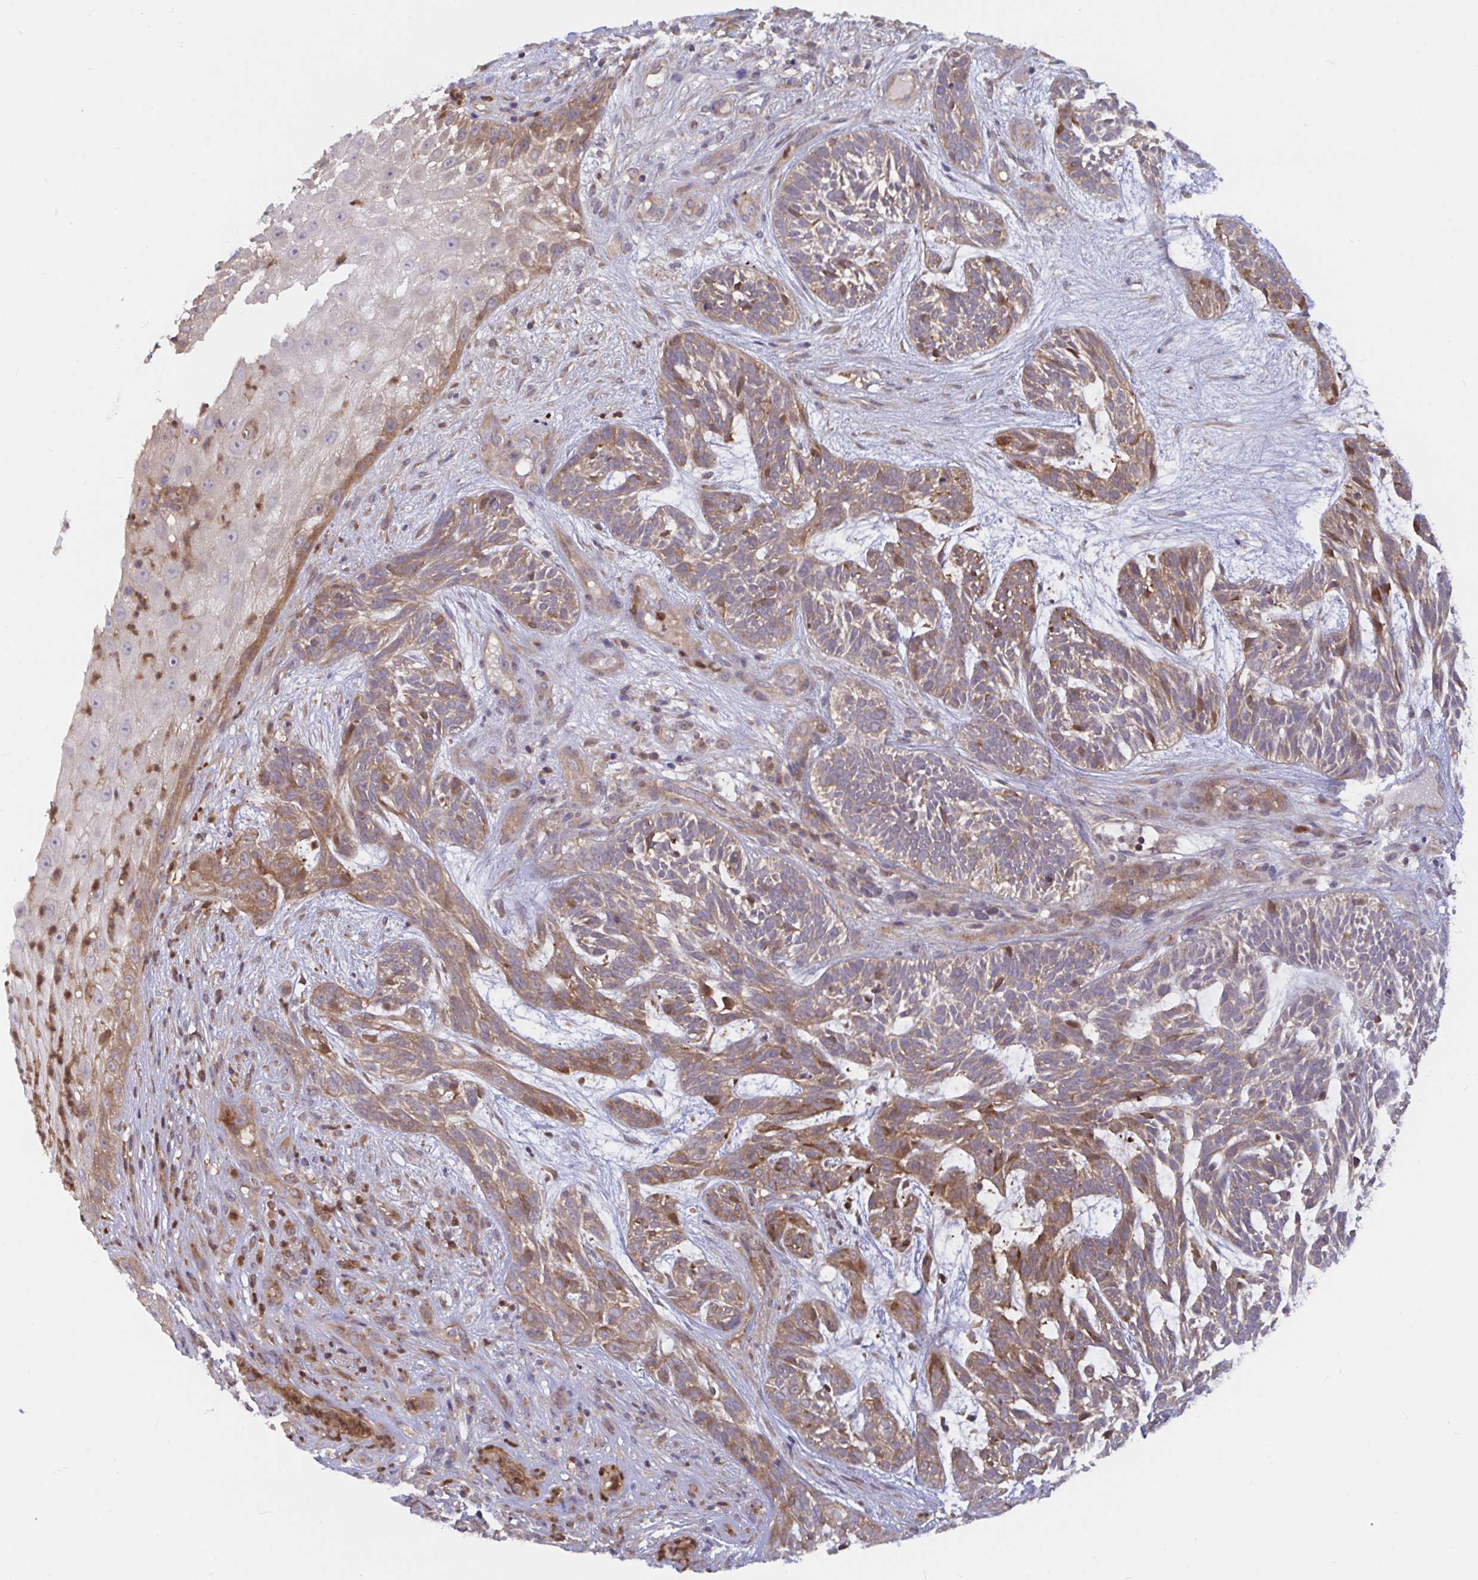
{"staining": {"intensity": "moderate", "quantity": ">75%", "location": "cytoplasmic/membranous"}, "tissue": "skin cancer", "cell_type": "Tumor cells", "image_type": "cancer", "snomed": [{"axis": "morphology", "description": "Basal cell carcinoma"}, {"axis": "topography", "description": "Skin"}, {"axis": "topography", "description": "Skin, foot"}], "caption": "Skin basal cell carcinoma stained with DAB IHC displays medium levels of moderate cytoplasmic/membranous positivity in approximately >75% of tumor cells. (Brightfield microscopy of DAB IHC at high magnification).", "gene": "LMNTD2", "patient": {"sex": "female", "age": 77}}